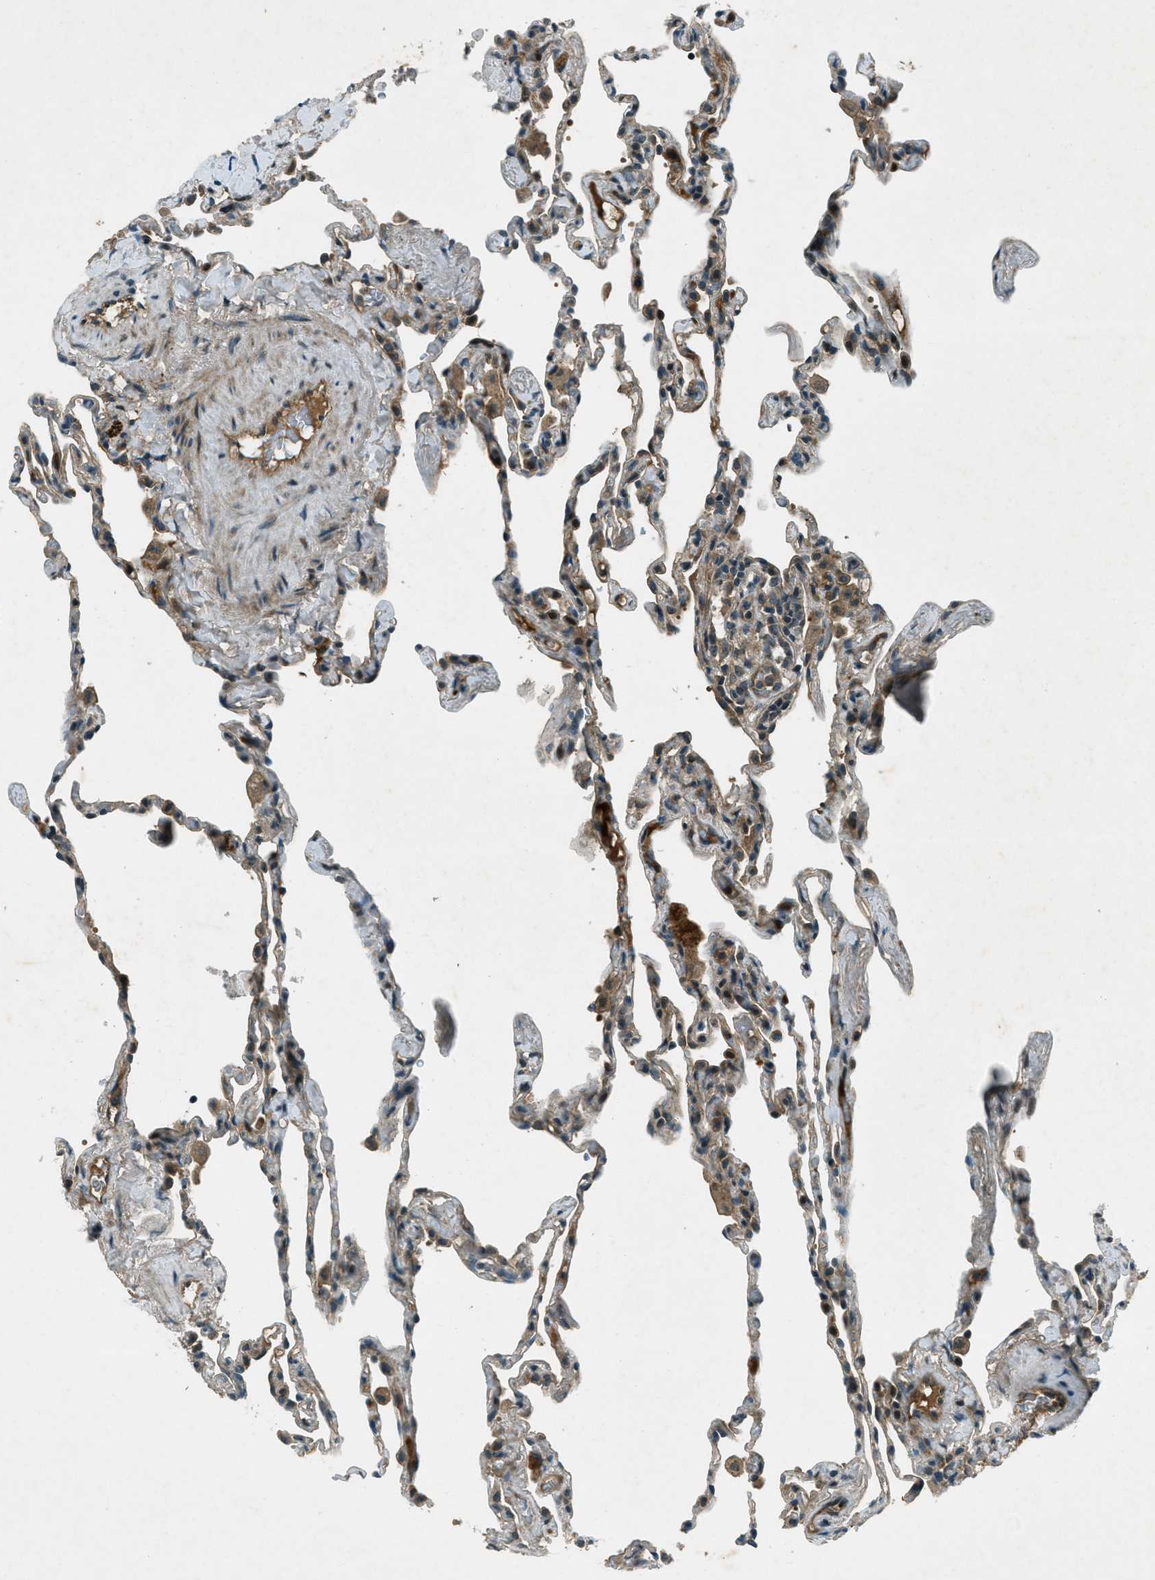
{"staining": {"intensity": "weak", "quantity": "25%-75%", "location": "cytoplasmic/membranous"}, "tissue": "lung", "cell_type": "Alveolar cells", "image_type": "normal", "snomed": [{"axis": "morphology", "description": "Normal tissue, NOS"}, {"axis": "topography", "description": "Lung"}], "caption": "Immunohistochemical staining of unremarkable human lung exhibits low levels of weak cytoplasmic/membranous positivity in approximately 25%-75% of alveolar cells.", "gene": "STK11", "patient": {"sex": "male", "age": 59}}